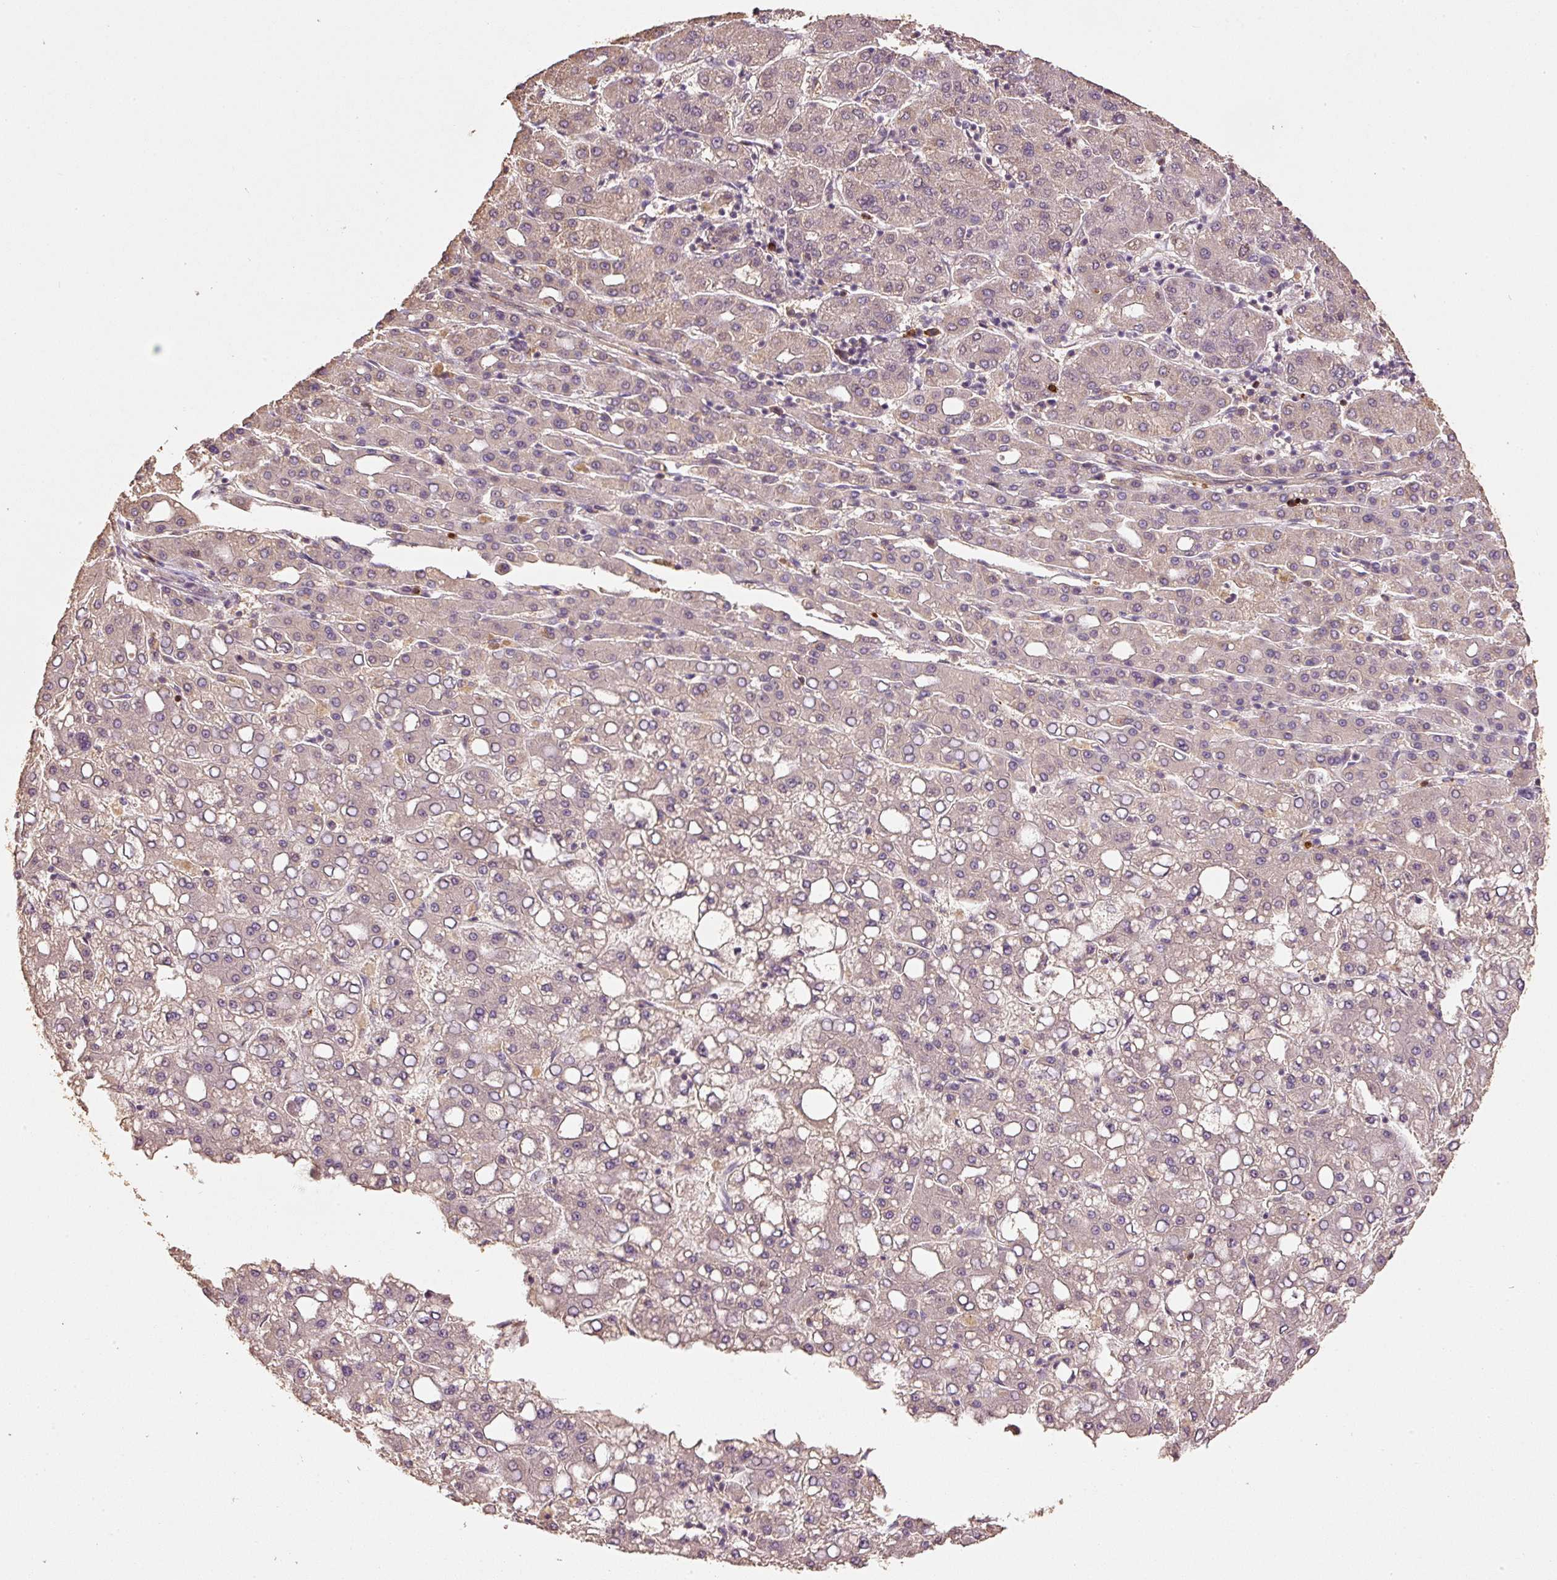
{"staining": {"intensity": "weak", "quantity": ">75%", "location": "cytoplasmic/membranous"}, "tissue": "liver cancer", "cell_type": "Tumor cells", "image_type": "cancer", "snomed": [{"axis": "morphology", "description": "Carcinoma, Hepatocellular, NOS"}, {"axis": "topography", "description": "Liver"}], "caption": "Liver cancer tissue reveals weak cytoplasmic/membranous staining in about >75% of tumor cells, visualized by immunohistochemistry.", "gene": "HERC2", "patient": {"sex": "male", "age": 65}}